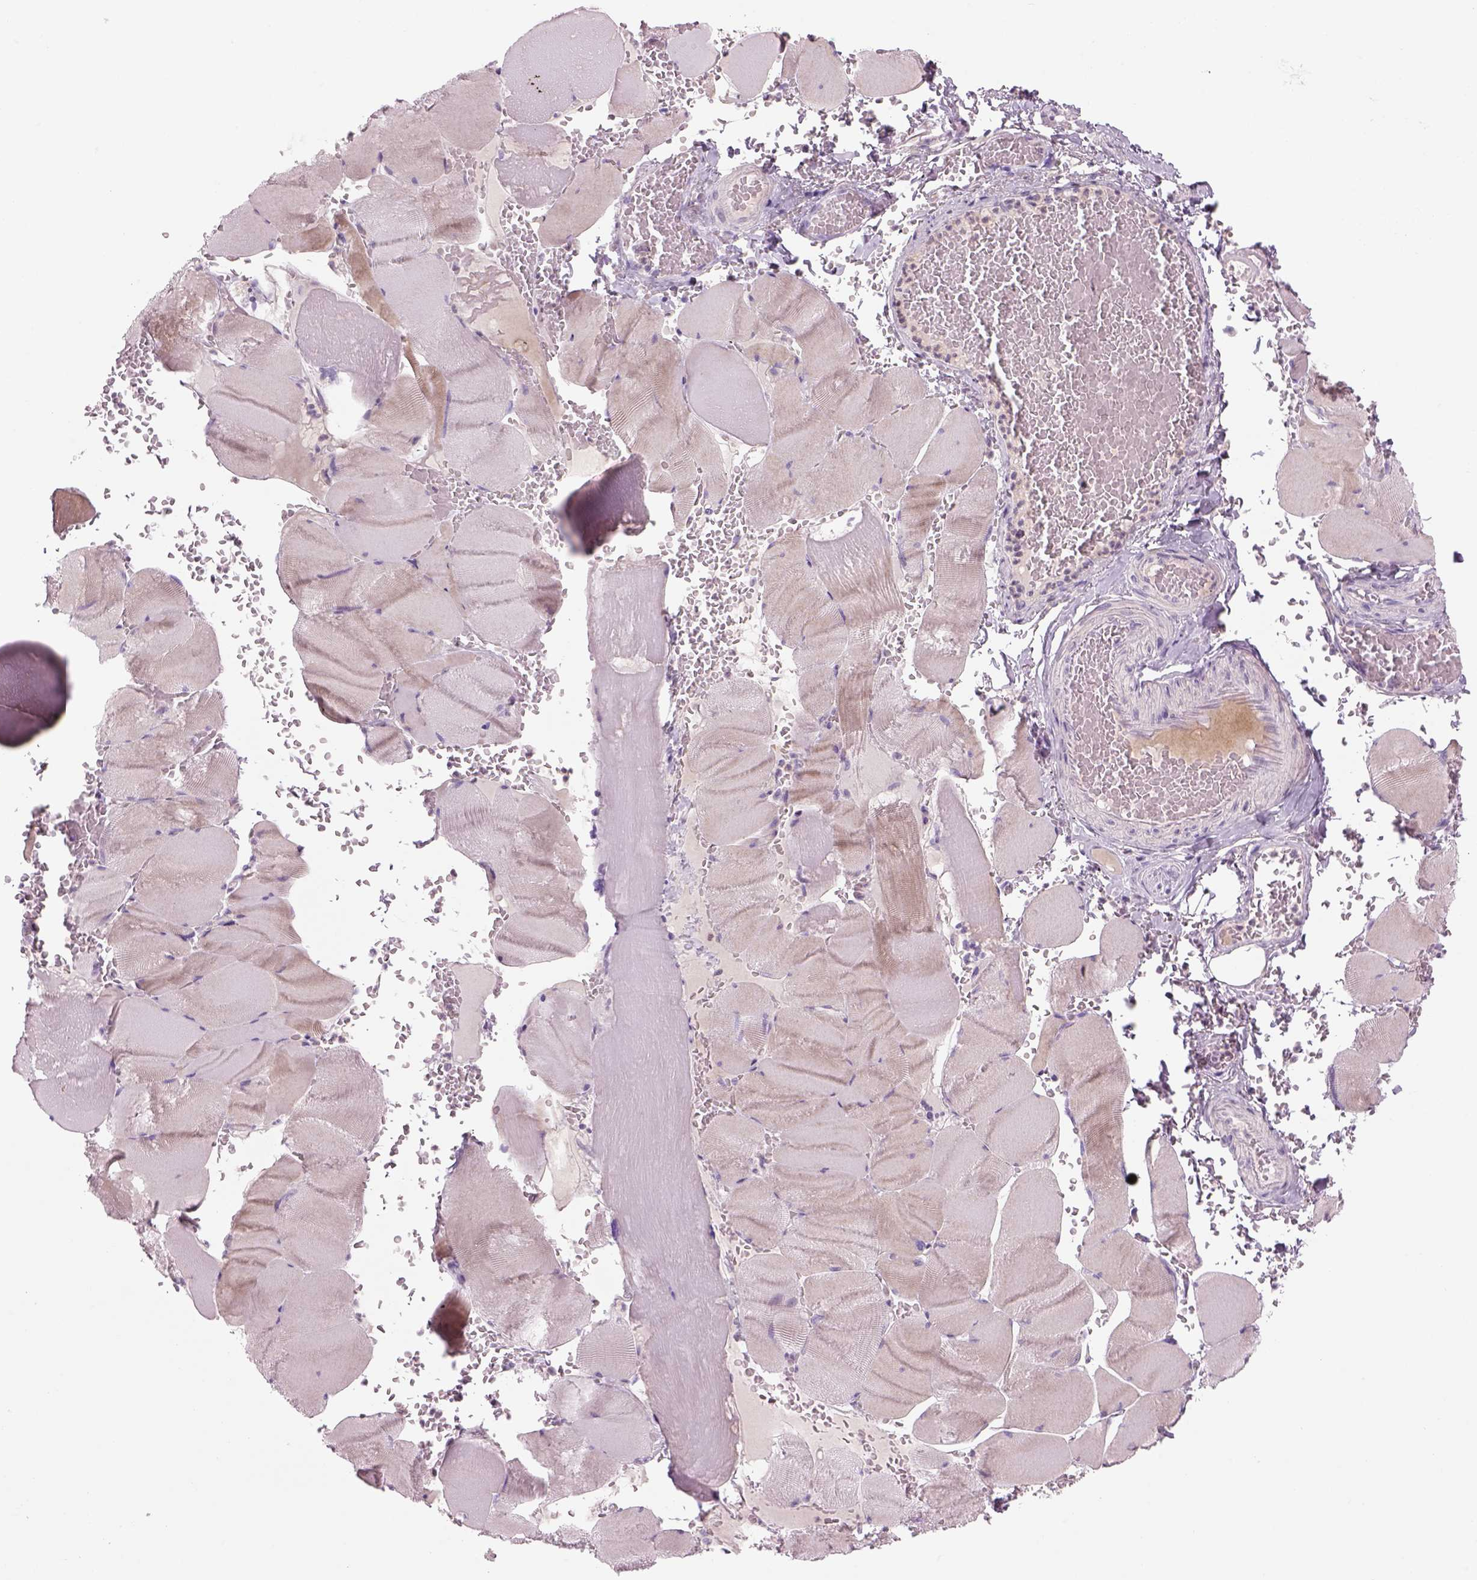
{"staining": {"intensity": "weak", "quantity": "<25%", "location": "cytoplasmic/membranous"}, "tissue": "skeletal muscle", "cell_type": "Myocytes", "image_type": "normal", "snomed": [{"axis": "morphology", "description": "Normal tissue, NOS"}, {"axis": "topography", "description": "Skeletal muscle"}], "caption": "IHC micrograph of benign skeletal muscle stained for a protein (brown), which displays no staining in myocytes. Nuclei are stained in blue.", "gene": "MDH1B", "patient": {"sex": "male", "age": 56}}